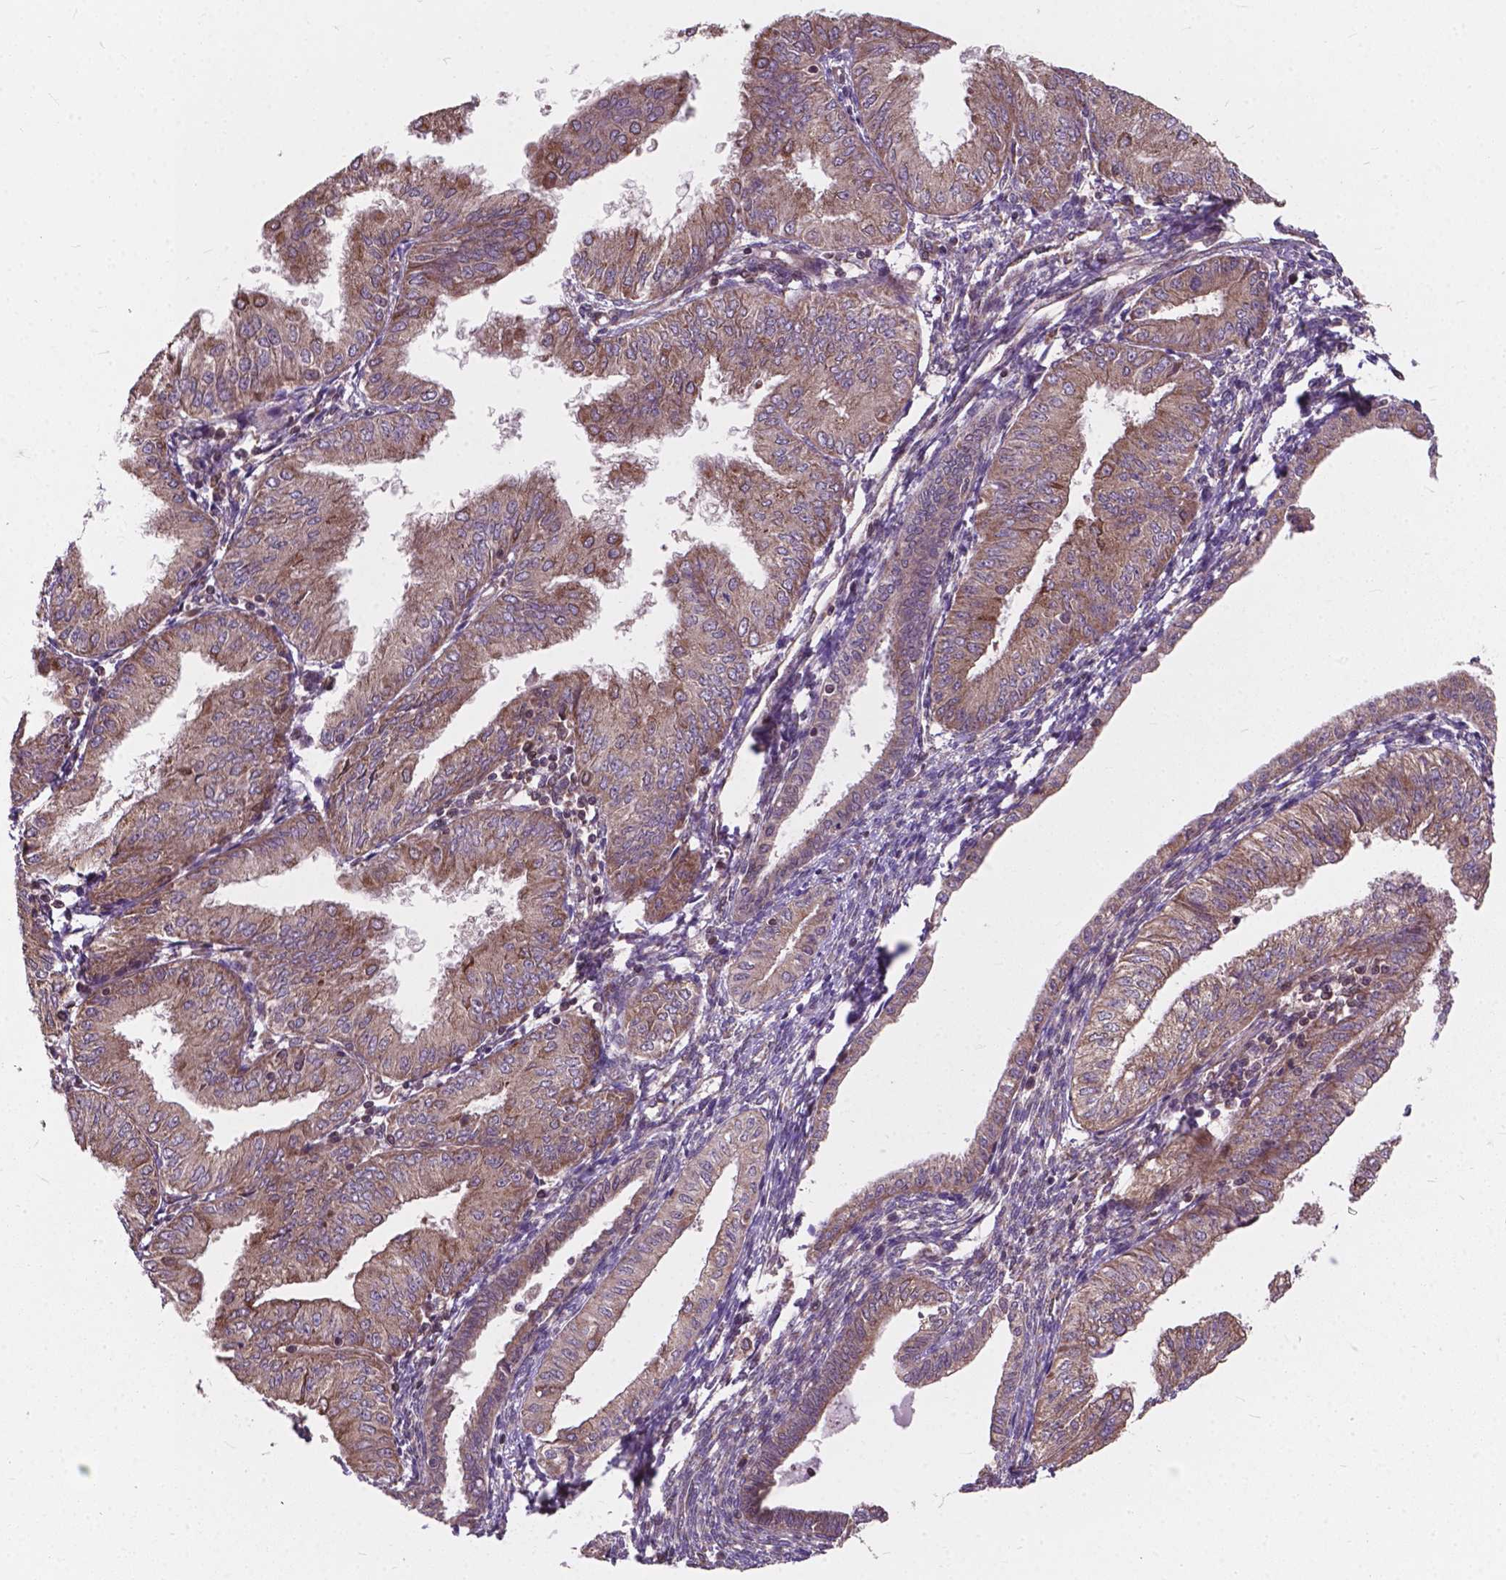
{"staining": {"intensity": "moderate", "quantity": "<25%", "location": "cytoplasmic/membranous"}, "tissue": "endometrial cancer", "cell_type": "Tumor cells", "image_type": "cancer", "snomed": [{"axis": "morphology", "description": "Adenocarcinoma, NOS"}, {"axis": "topography", "description": "Endometrium"}], "caption": "This histopathology image demonstrates endometrial cancer (adenocarcinoma) stained with immunohistochemistry to label a protein in brown. The cytoplasmic/membranous of tumor cells show moderate positivity for the protein. Nuclei are counter-stained blue.", "gene": "MRPL33", "patient": {"sex": "female", "age": 53}}